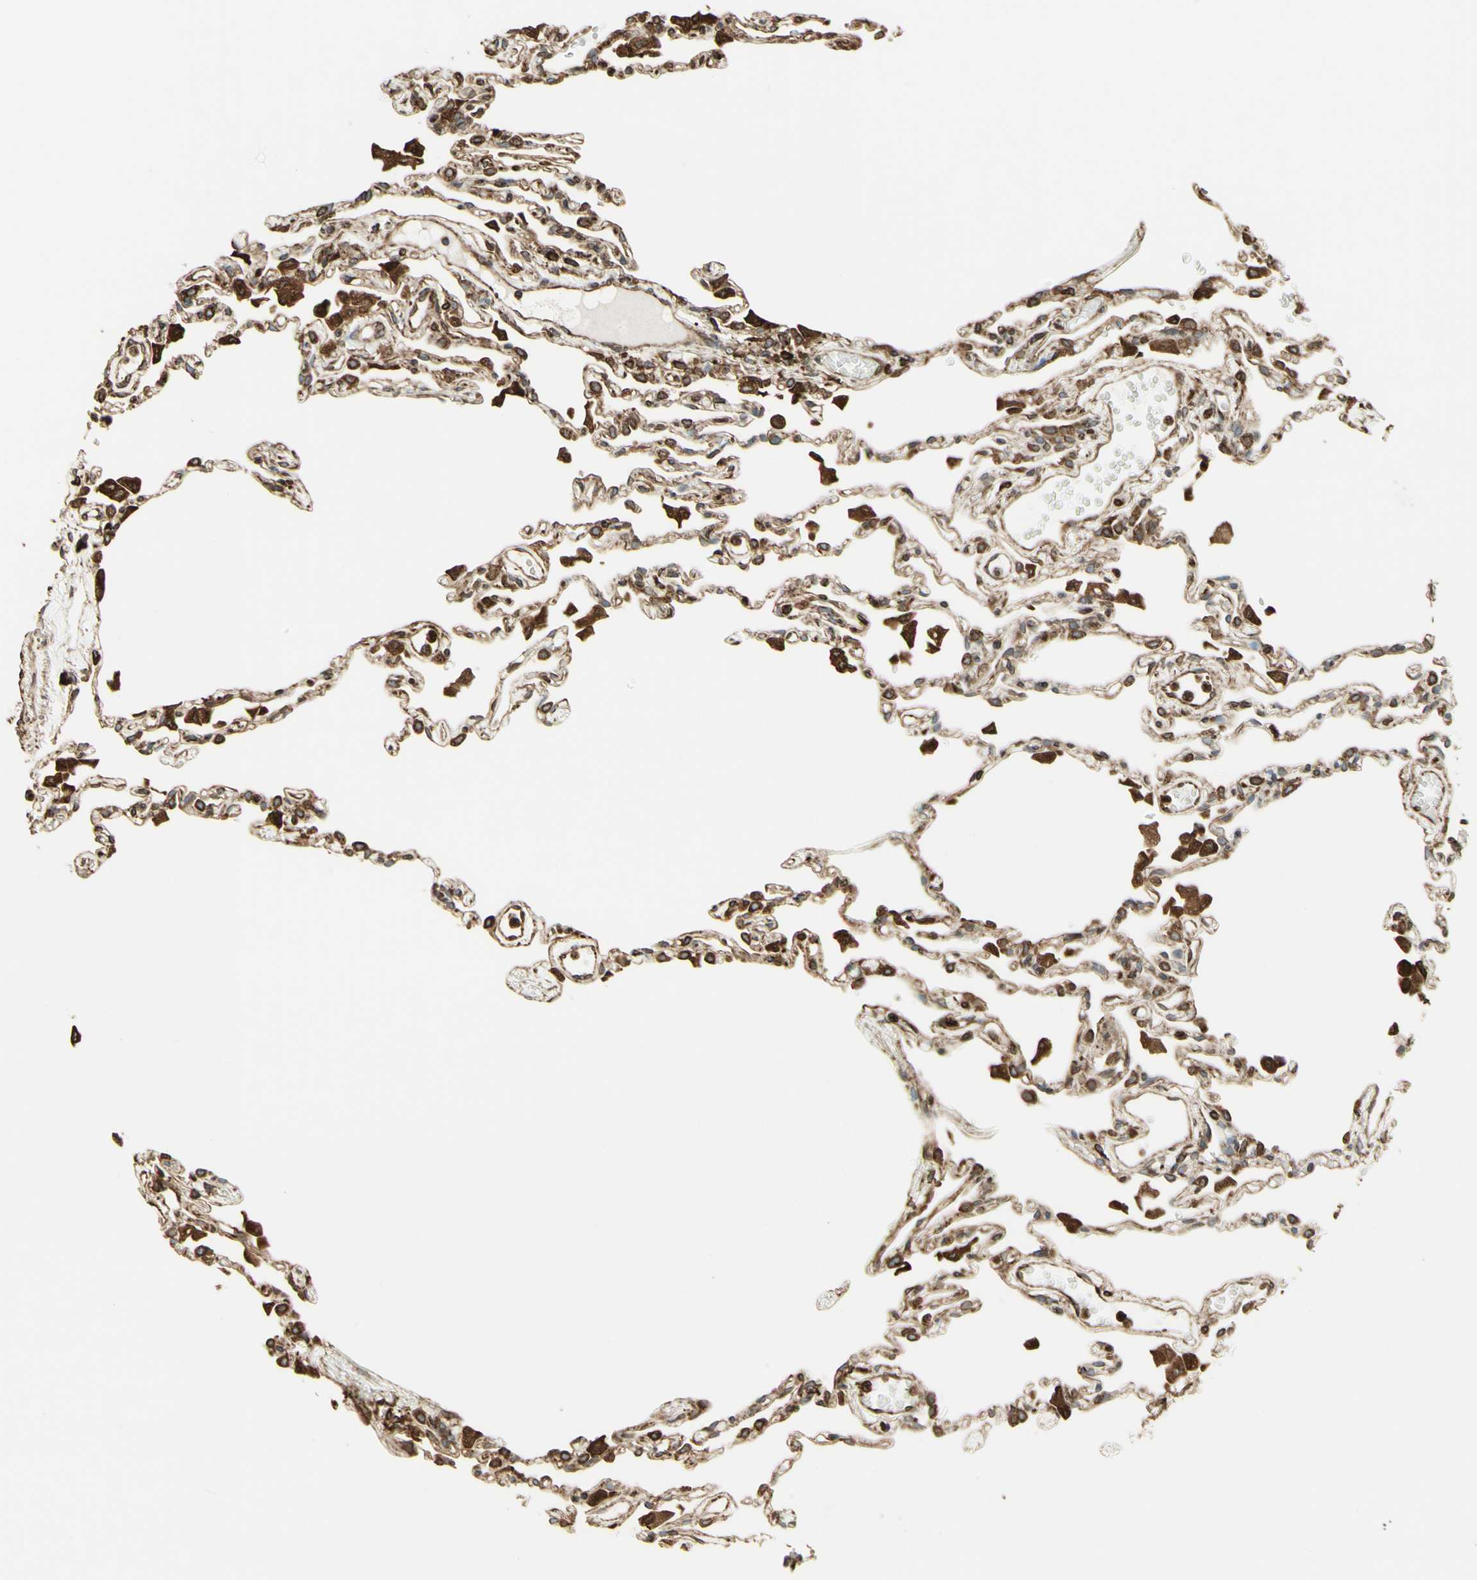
{"staining": {"intensity": "moderate", "quantity": ">75%", "location": "cytoplasmic/membranous"}, "tissue": "lung", "cell_type": "Alveolar cells", "image_type": "normal", "snomed": [{"axis": "morphology", "description": "Normal tissue, NOS"}, {"axis": "topography", "description": "Lung"}], "caption": "Protein staining displays moderate cytoplasmic/membranous positivity in approximately >75% of alveolar cells in unremarkable lung.", "gene": "CANX", "patient": {"sex": "female", "age": 49}}